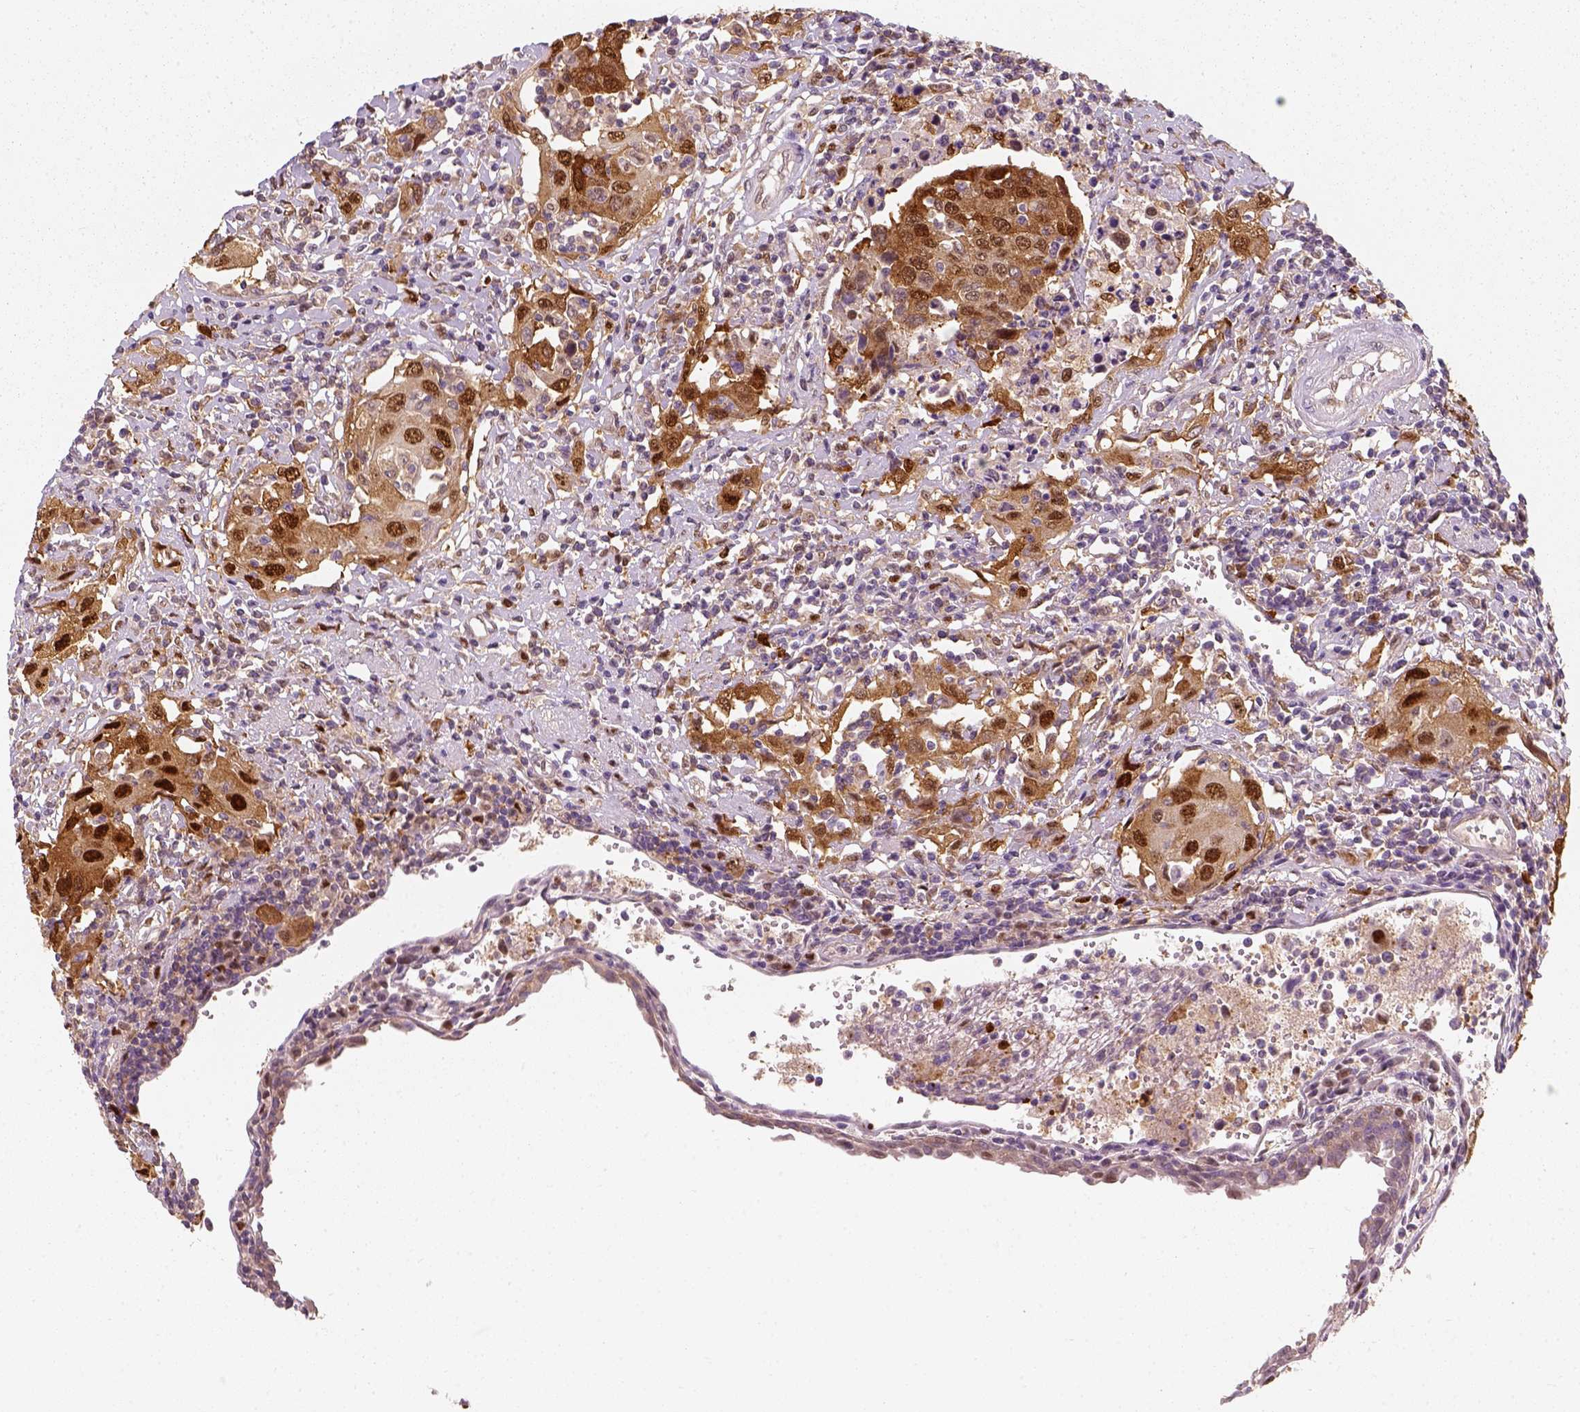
{"staining": {"intensity": "strong", "quantity": ">75%", "location": "cytoplasmic/membranous,nuclear"}, "tissue": "urothelial cancer", "cell_type": "Tumor cells", "image_type": "cancer", "snomed": [{"axis": "morphology", "description": "Urothelial carcinoma, High grade"}, {"axis": "topography", "description": "Urinary bladder"}], "caption": "There is high levels of strong cytoplasmic/membranous and nuclear staining in tumor cells of urothelial cancer, as demonstrated by immunohistochemical staining (brown color).", "gene": "SQSTM1", "patient": {"sex": "female", "age": 85}}